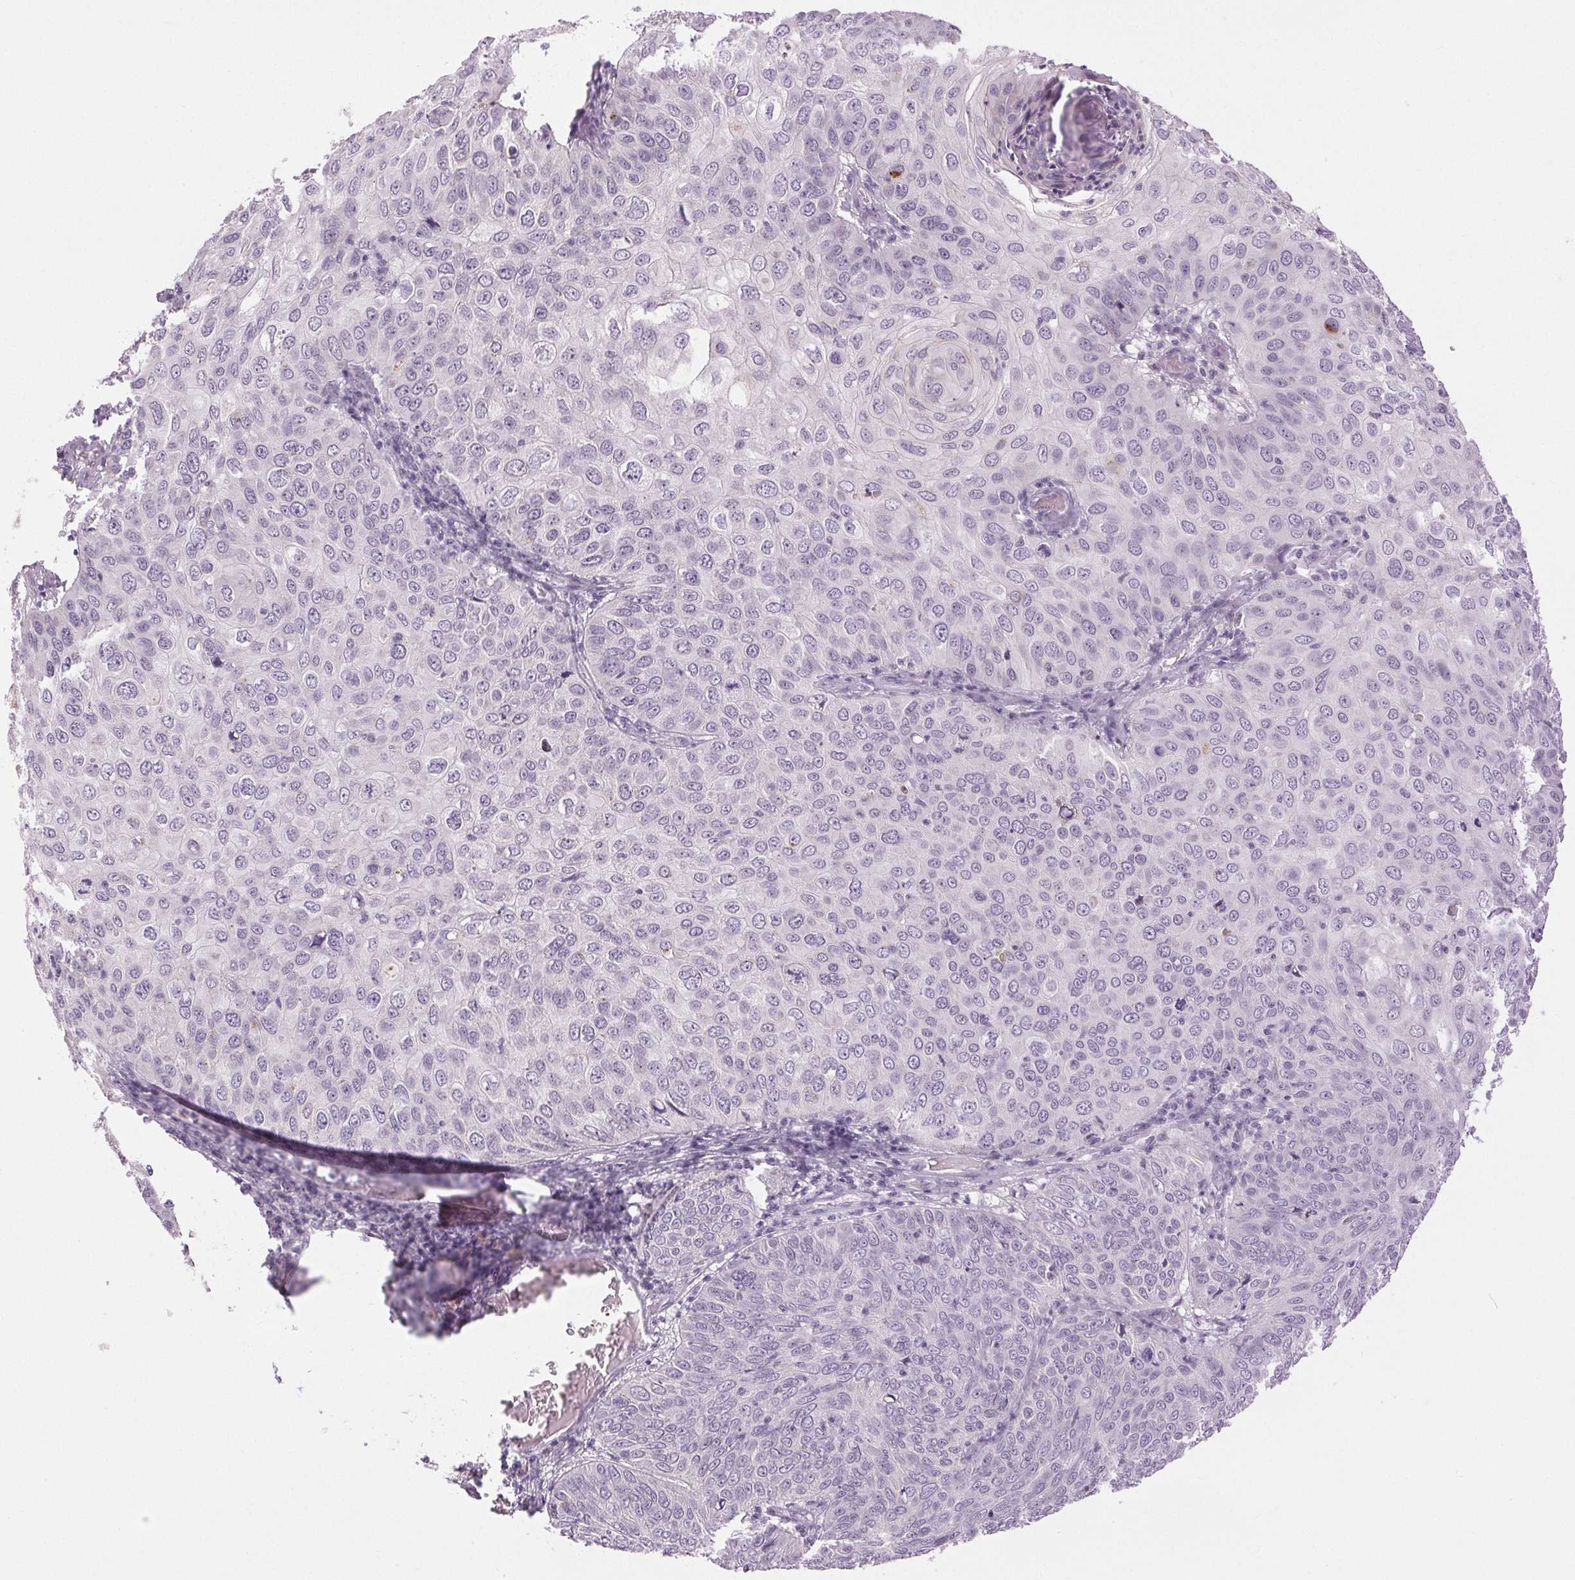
{"staining": {"intensity": "negative", "quantity": "none", "location": "none"}, "tissue": "skin cancer", "cell_type": "Tumor cells", "image_type": "cancer", "snomed": [{"axis": "morphology", "description": "Squamous cell carcinoma, NOS"}, {"axis": "topography", "description": "Skin"}], "caption": "Immunohistochemistry histopathology image of neoplastic tissue: skin cancer (squamous cell carcinoma) stained with DAB demonstrates no significant protein positivity in tumor cells.", "gene": "DSG3", "patient": {"sex": "male", "age": 87}}